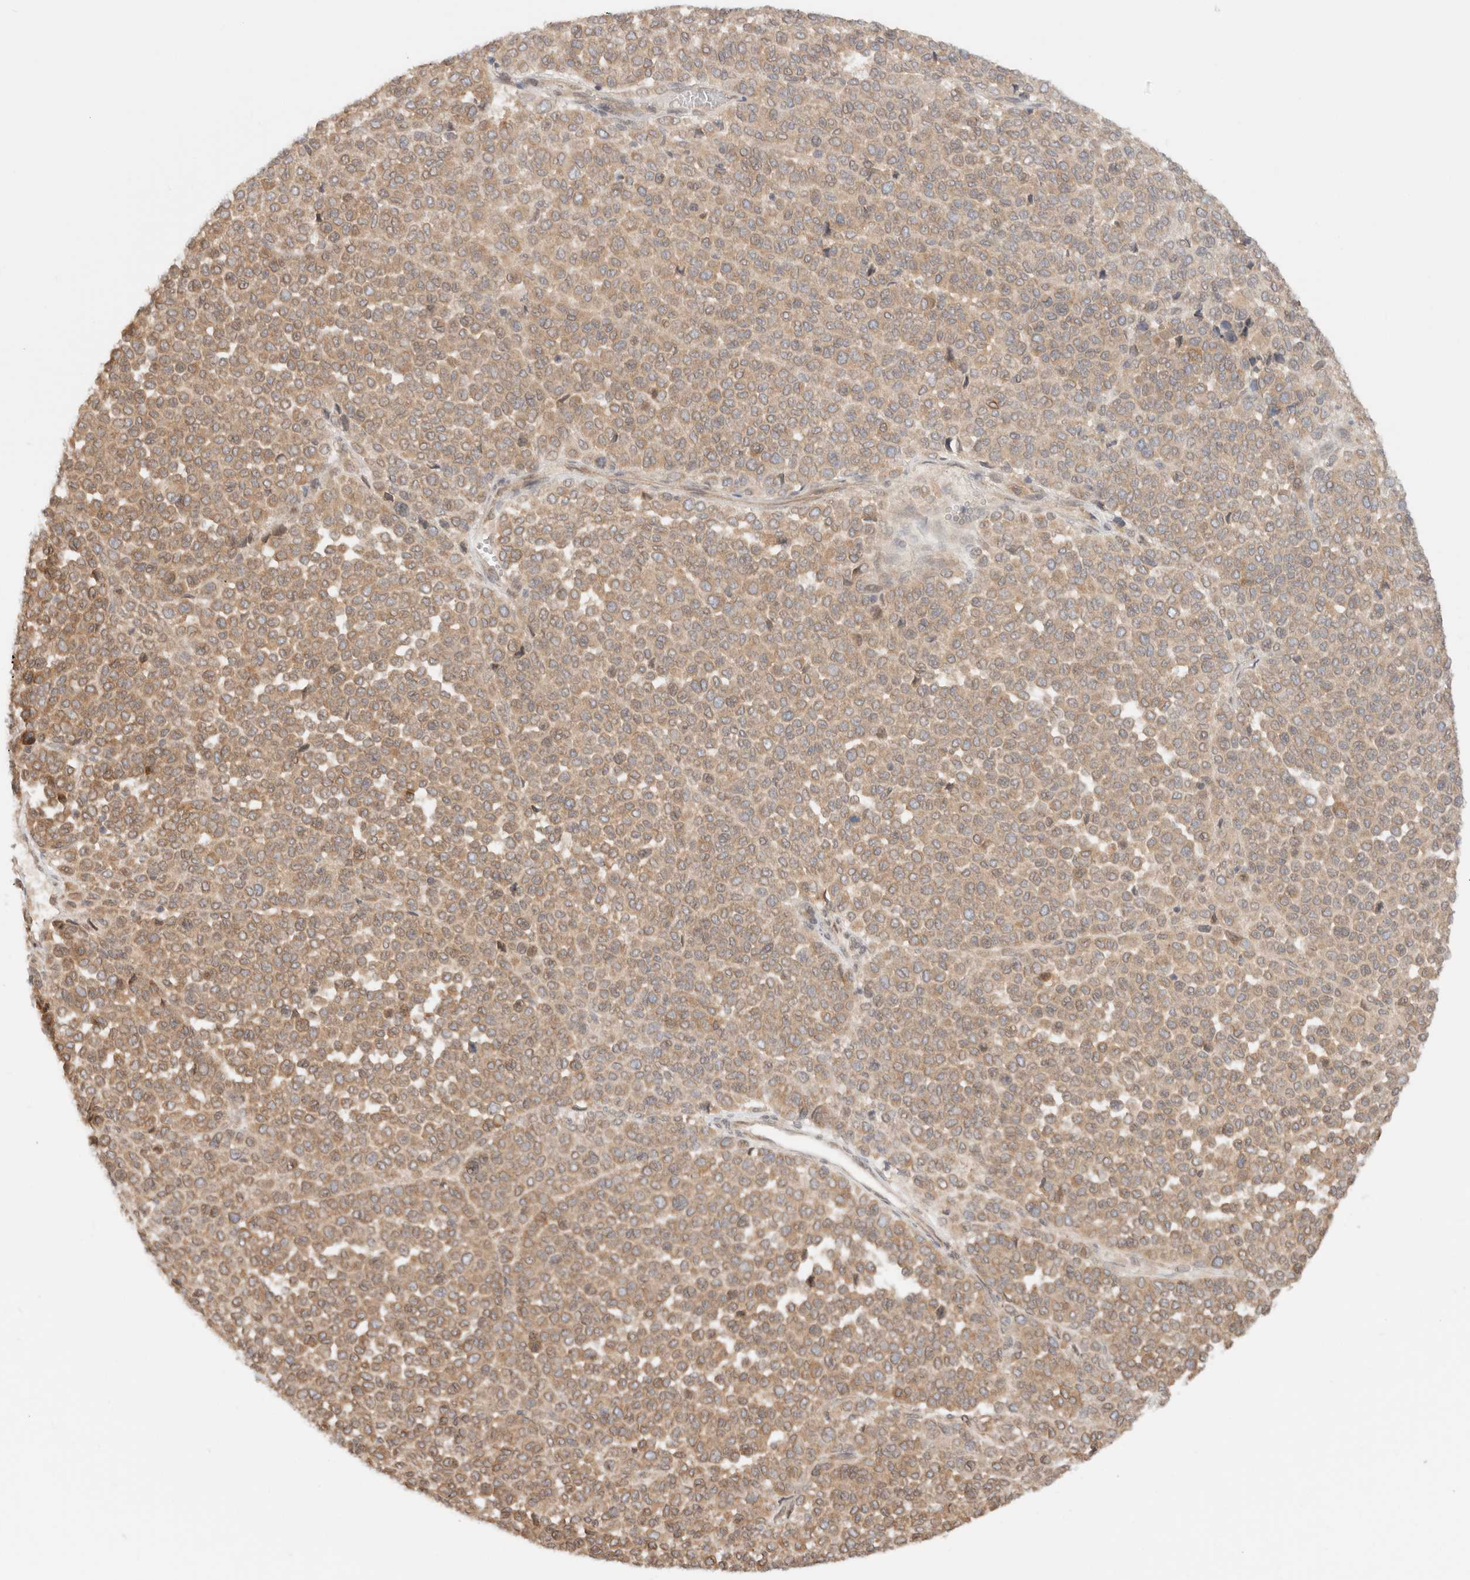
{"staining": {"intensity": "weak", "quantity": ">75%", "location": "cytoplasmic/membranous"}, "tissue": "melanoma", "cell_type": "Tumor cells", "image_type": "cancer", "snomed": [{"axis": "morphology", "description": "Malignant melanoma, Metastatic site"}, {"axis": "topography", "description": "Pancreas"}], "caption": "Immunohistochemistry (IHC) of malignant melanoma (metastatic site) exhibits low levels of weak cytoplasmic/membranous staining in approximately >75% of tumor cells.", "gene": "ARFGEF2", "patient": {"sex": "female", "age": 30}}